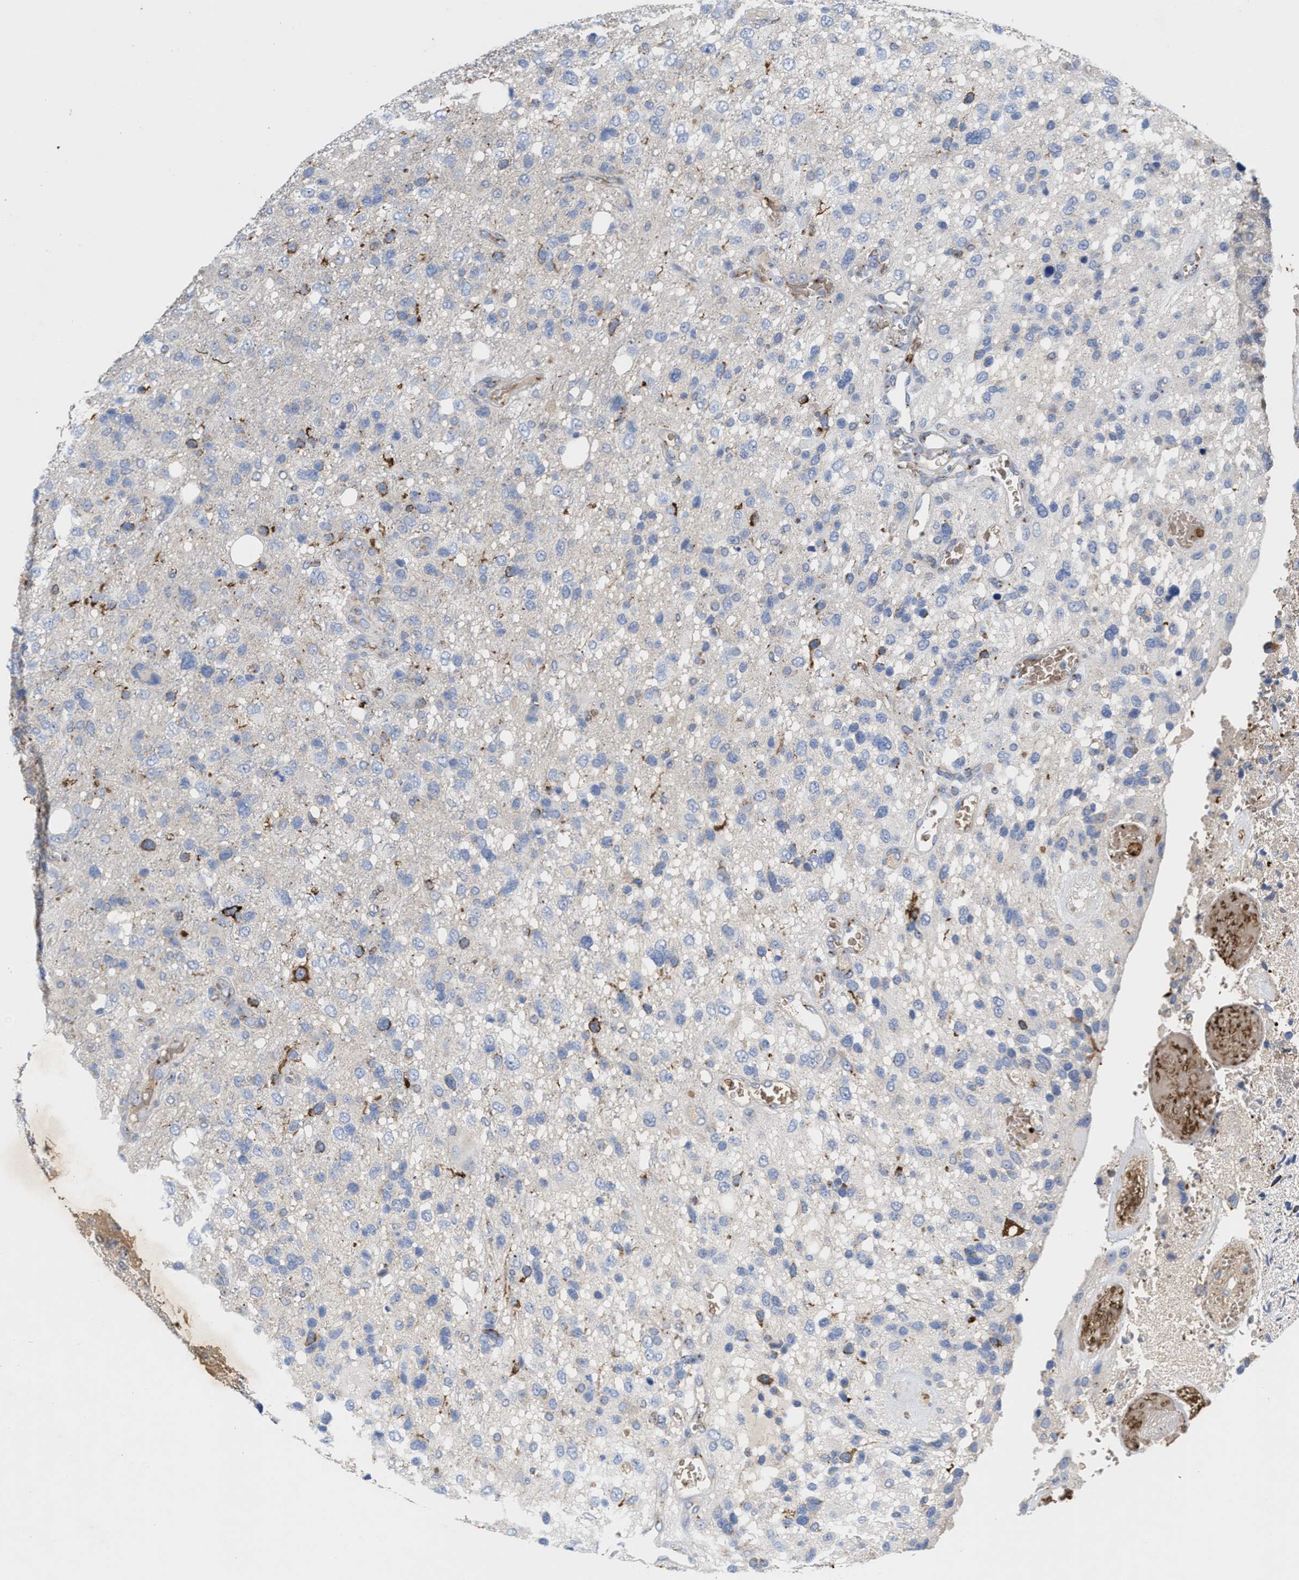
{"staining": {"intensity": "negative", "quantity": "none", "location": "none"}, "tissue": "glioma", "cell_type": "Tumor cells", "image_type": "cancer", "snomed": [{"axis": "morphology", "description": "Glioma, malignant, High grade"}, {"axis": "topography", "description": "Brain"}], "caption": "High power microscopy image of an immunohistochemistry image of glioma, revealing no significant expression in tumor cells.", "gene": "CCL2", "patient": {"sex": "female", "age": 58}}